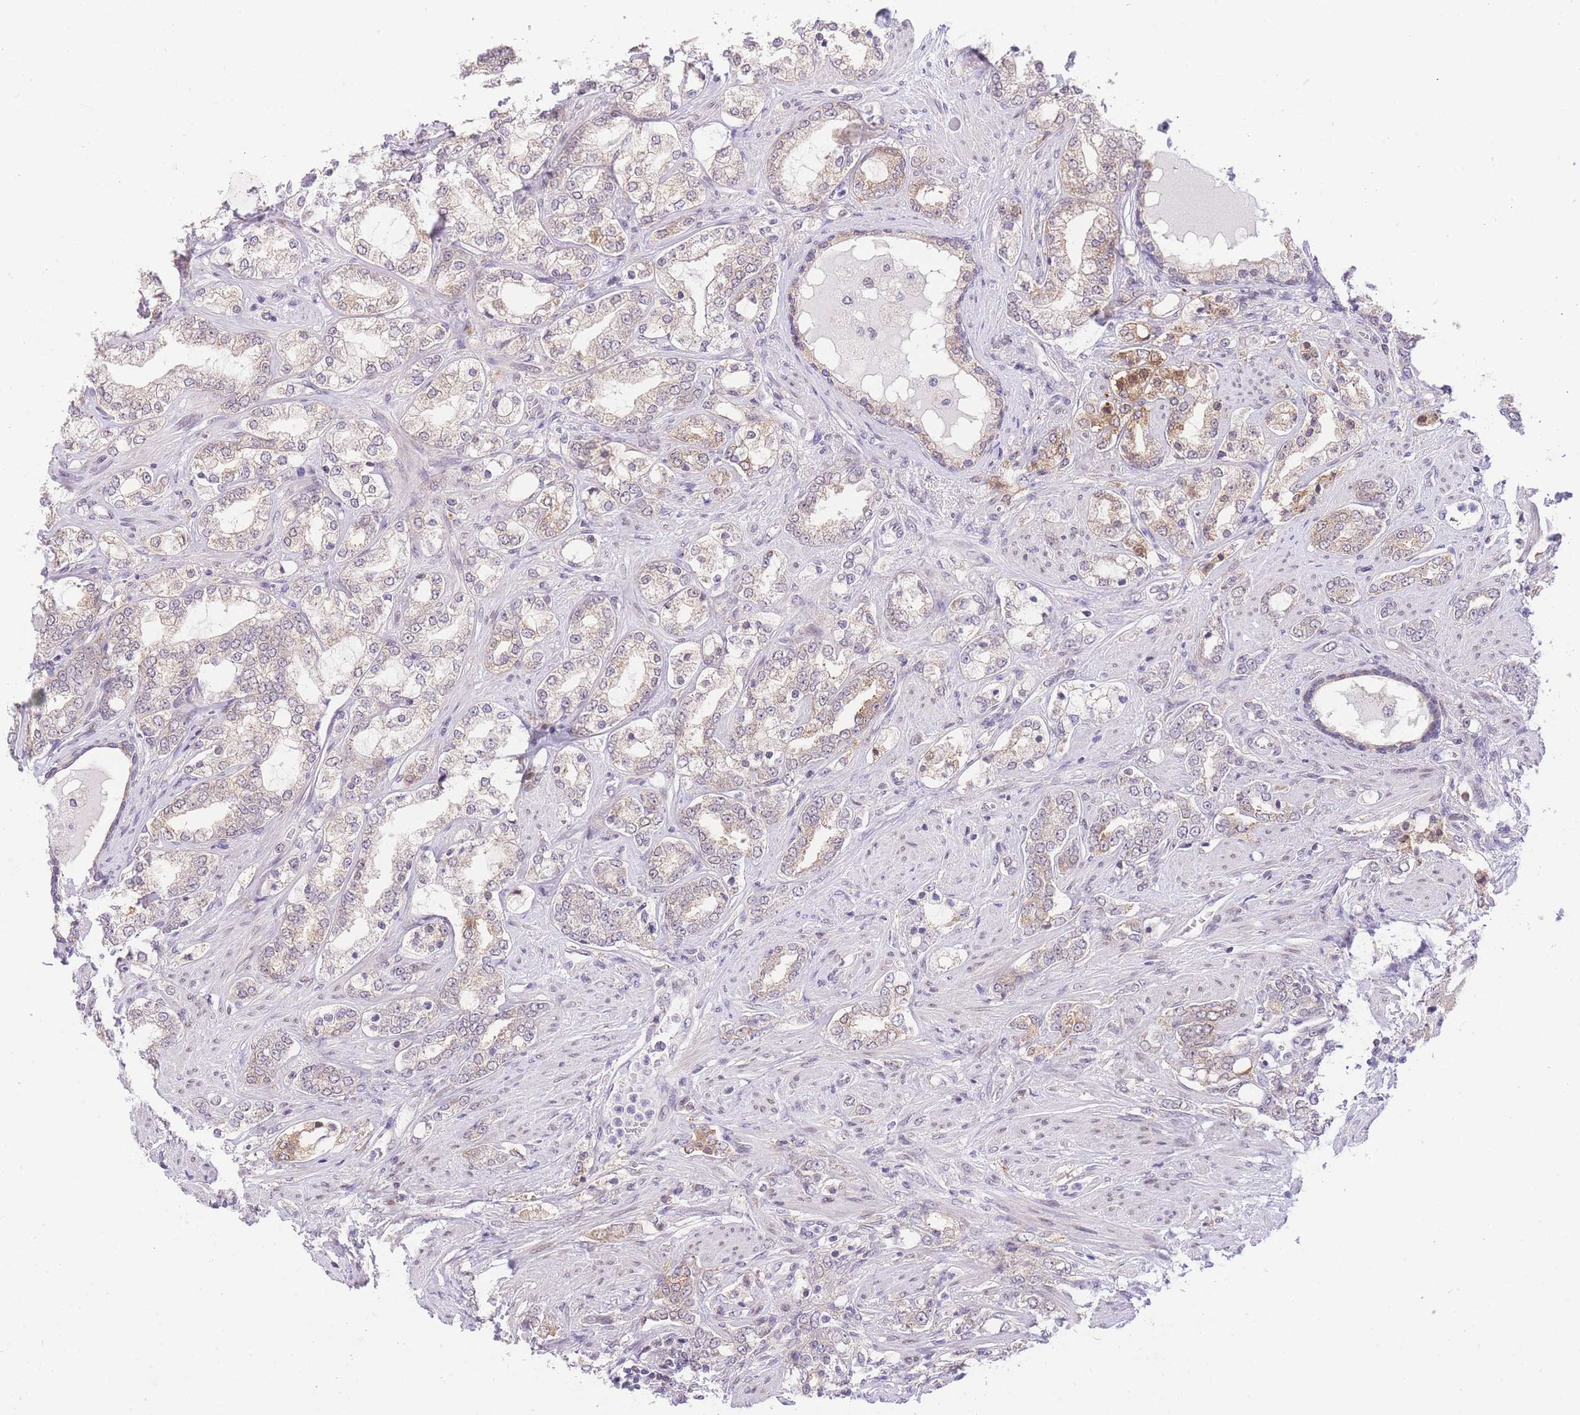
{"staining": {"intensity": "weak", "quantity": "<25%", "location": "cytoplasmic/membranous"}, "tissue": "prostate cancer", "cell_type": "Tumor cells", "image_type": "cancer", "snomed": [{"axis": "morphology", "description": "Adenocarcinoma, High grade"}, {"axis": "topography", "description": "Prostate"}], "caption": "A high-resolution photomicrograph shows immunohistochemistry staining of prostate cancer (high-grade adenocarcinoma), which reveals no significant staining in tumor cells. Nuclei are stained in blue.", "gene": "STK39", "patient": {"sex": "male", "age": 64}}